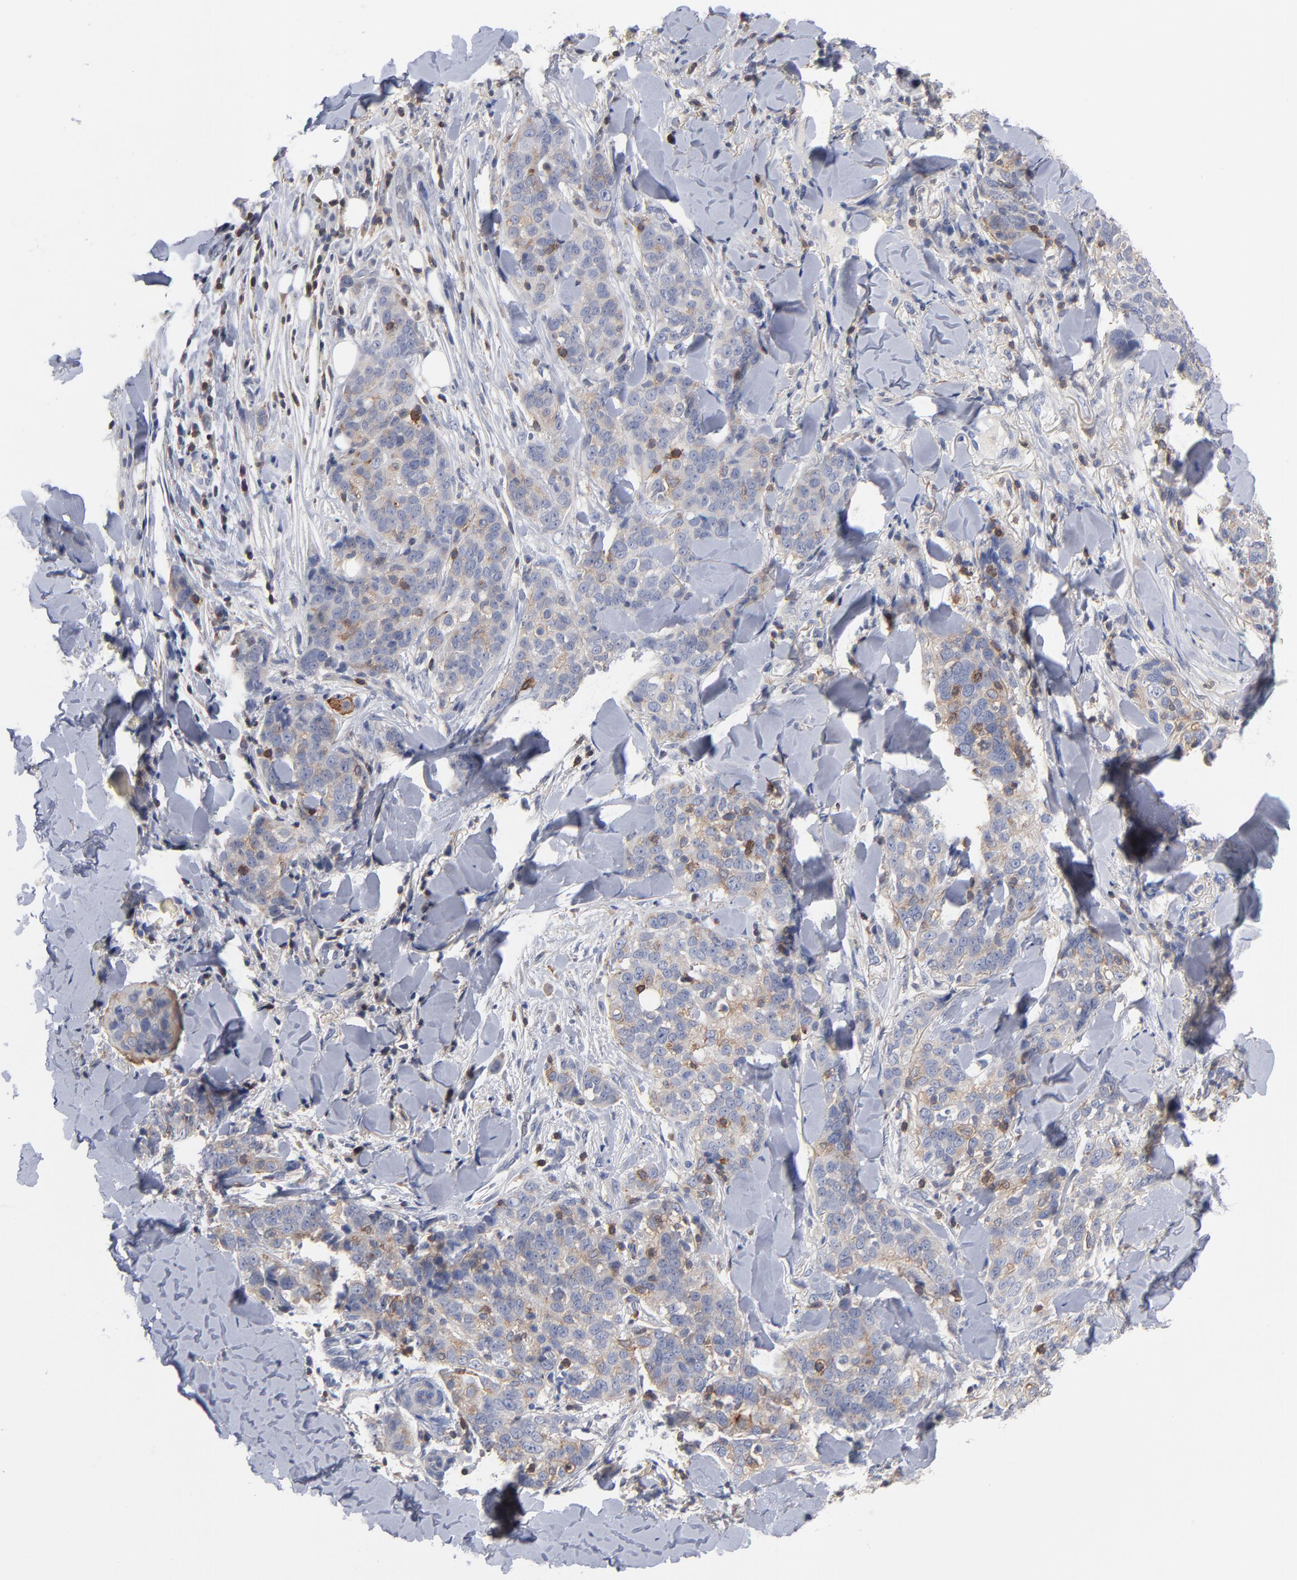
{"staining": {"intensity": "weak", "quantity": ">75%", "location": "cytoplasmic/membranous"}, "tissue": "skin cancer", "cell_type": "Tumor cells", "image_type": "cancer", "snomed": [{"axis": "morphology", "description": "Normal tissue, NOS"}, {"axis": "morphology", "description": "Squamous cell carcinoma, NOS"}, {"axis": "topography", "description": "Skin"}], "caption": "Immunohistochemistry micrograph of neoplastic tissue: human skin cancer (squamous cell carcinoma) stained using IHC reveals low levels of weak protein expression localized specifically in the cytoplasmic/membranous of tumor cells, appearing as a cytoplasmic/membranous brown color.", "gene": "PDLIM2", "patient": {"sex": "female", "age": 83}}